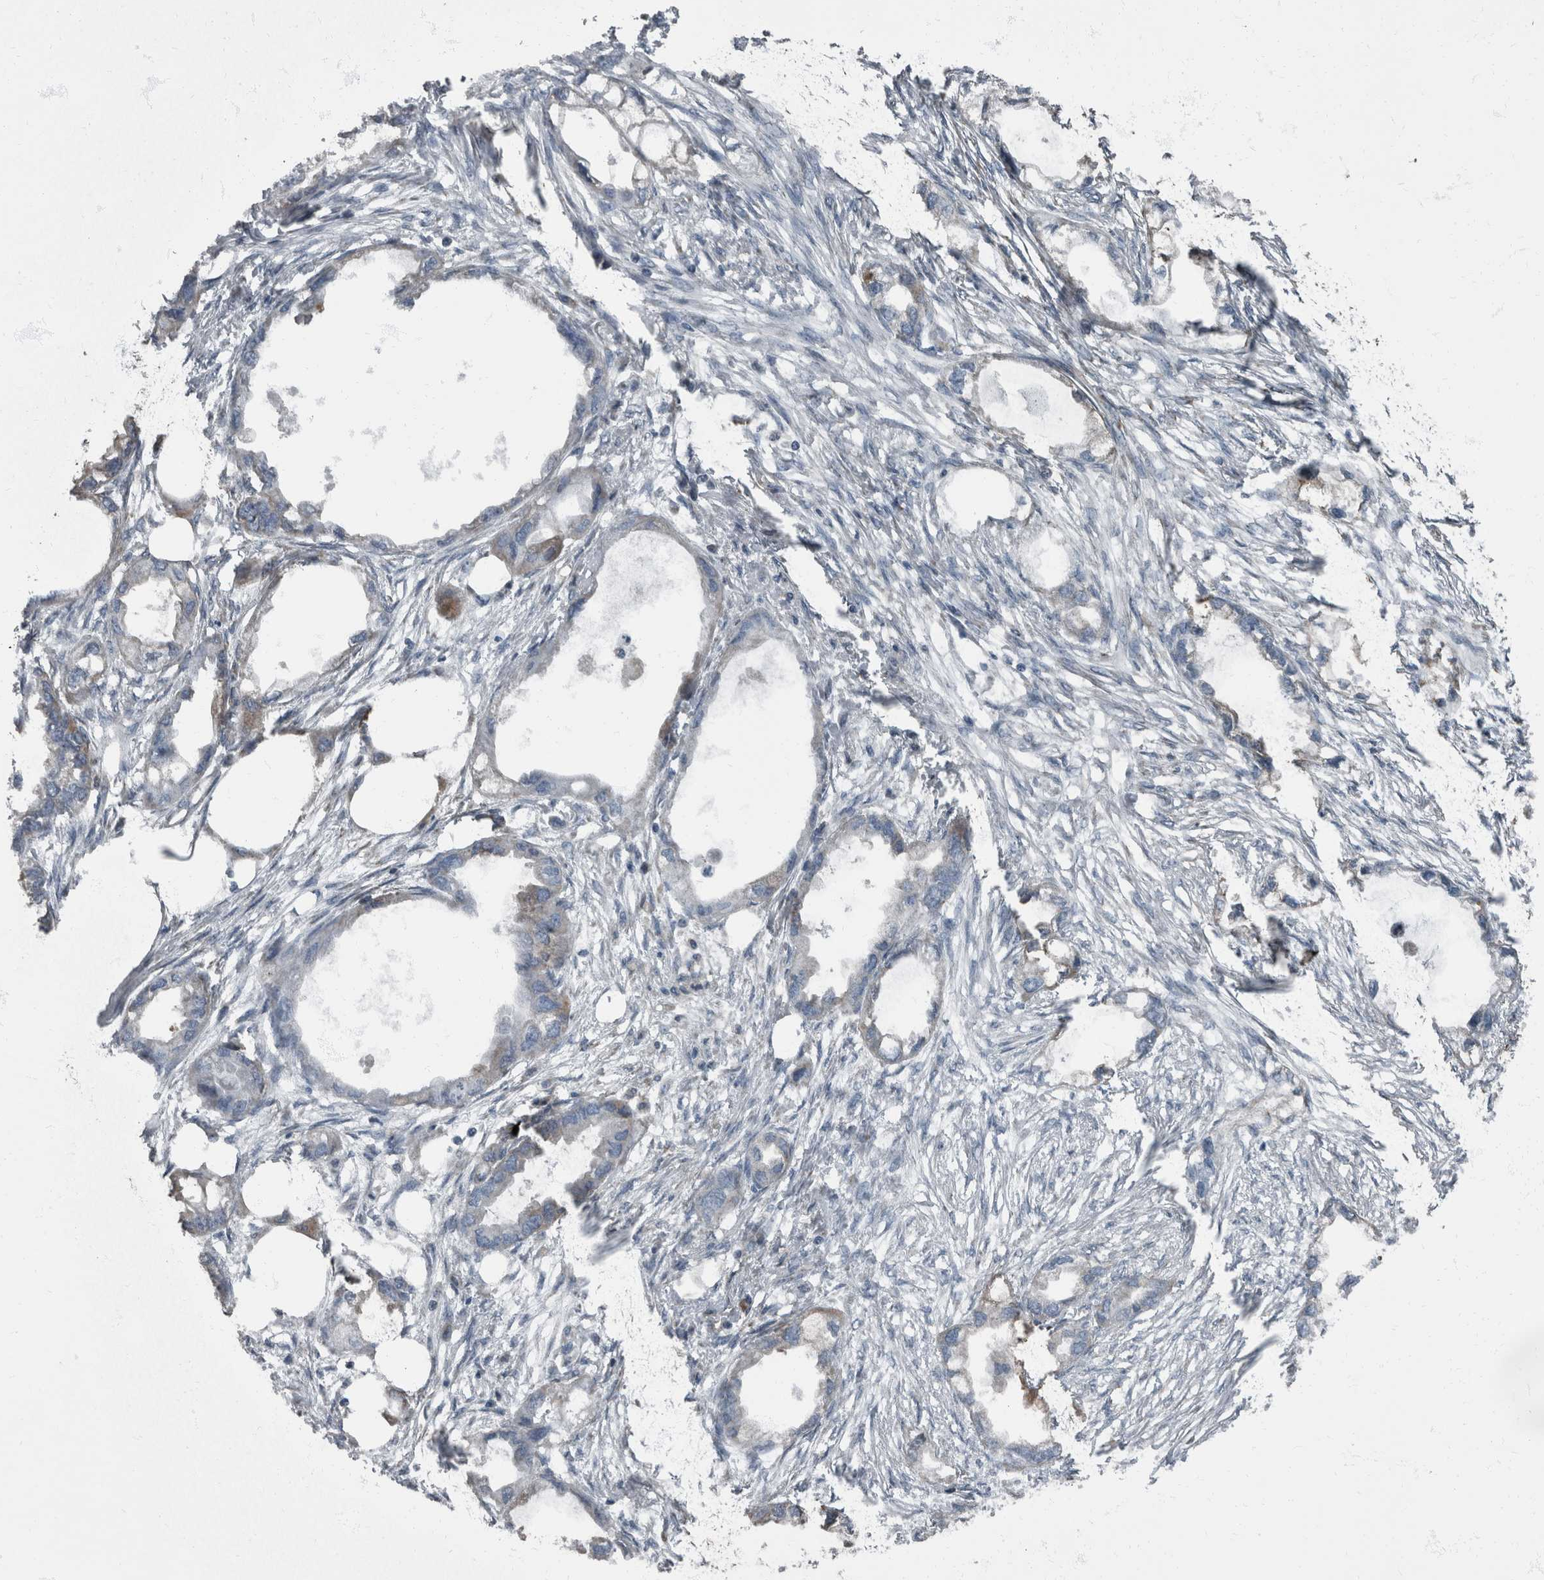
{"staining": {"intensity": "negative", "quantity": "none", "location": "none"}, "tissue": "endometrial cancer", "cell_type": "Tumor cells", "image_type": "cancer", "snomed": [{"axis": "morphology", "description": "Adenocarcinoma, NOS"}, {"axis": "morphology", "description": "Adenocarcinoma, metastatic, NOS"}, {"axis": "topography", "description": "Adipose tissue"}, {"axis": "topography", "description": "Endometrium"}], "caption": "Photomicrograph shows no significant protein staining in tumor cells of endometrial metastatic adenocarcinoma.", "gene": "RABGGTB", "patient": {"sex": "female", "age": 67}}